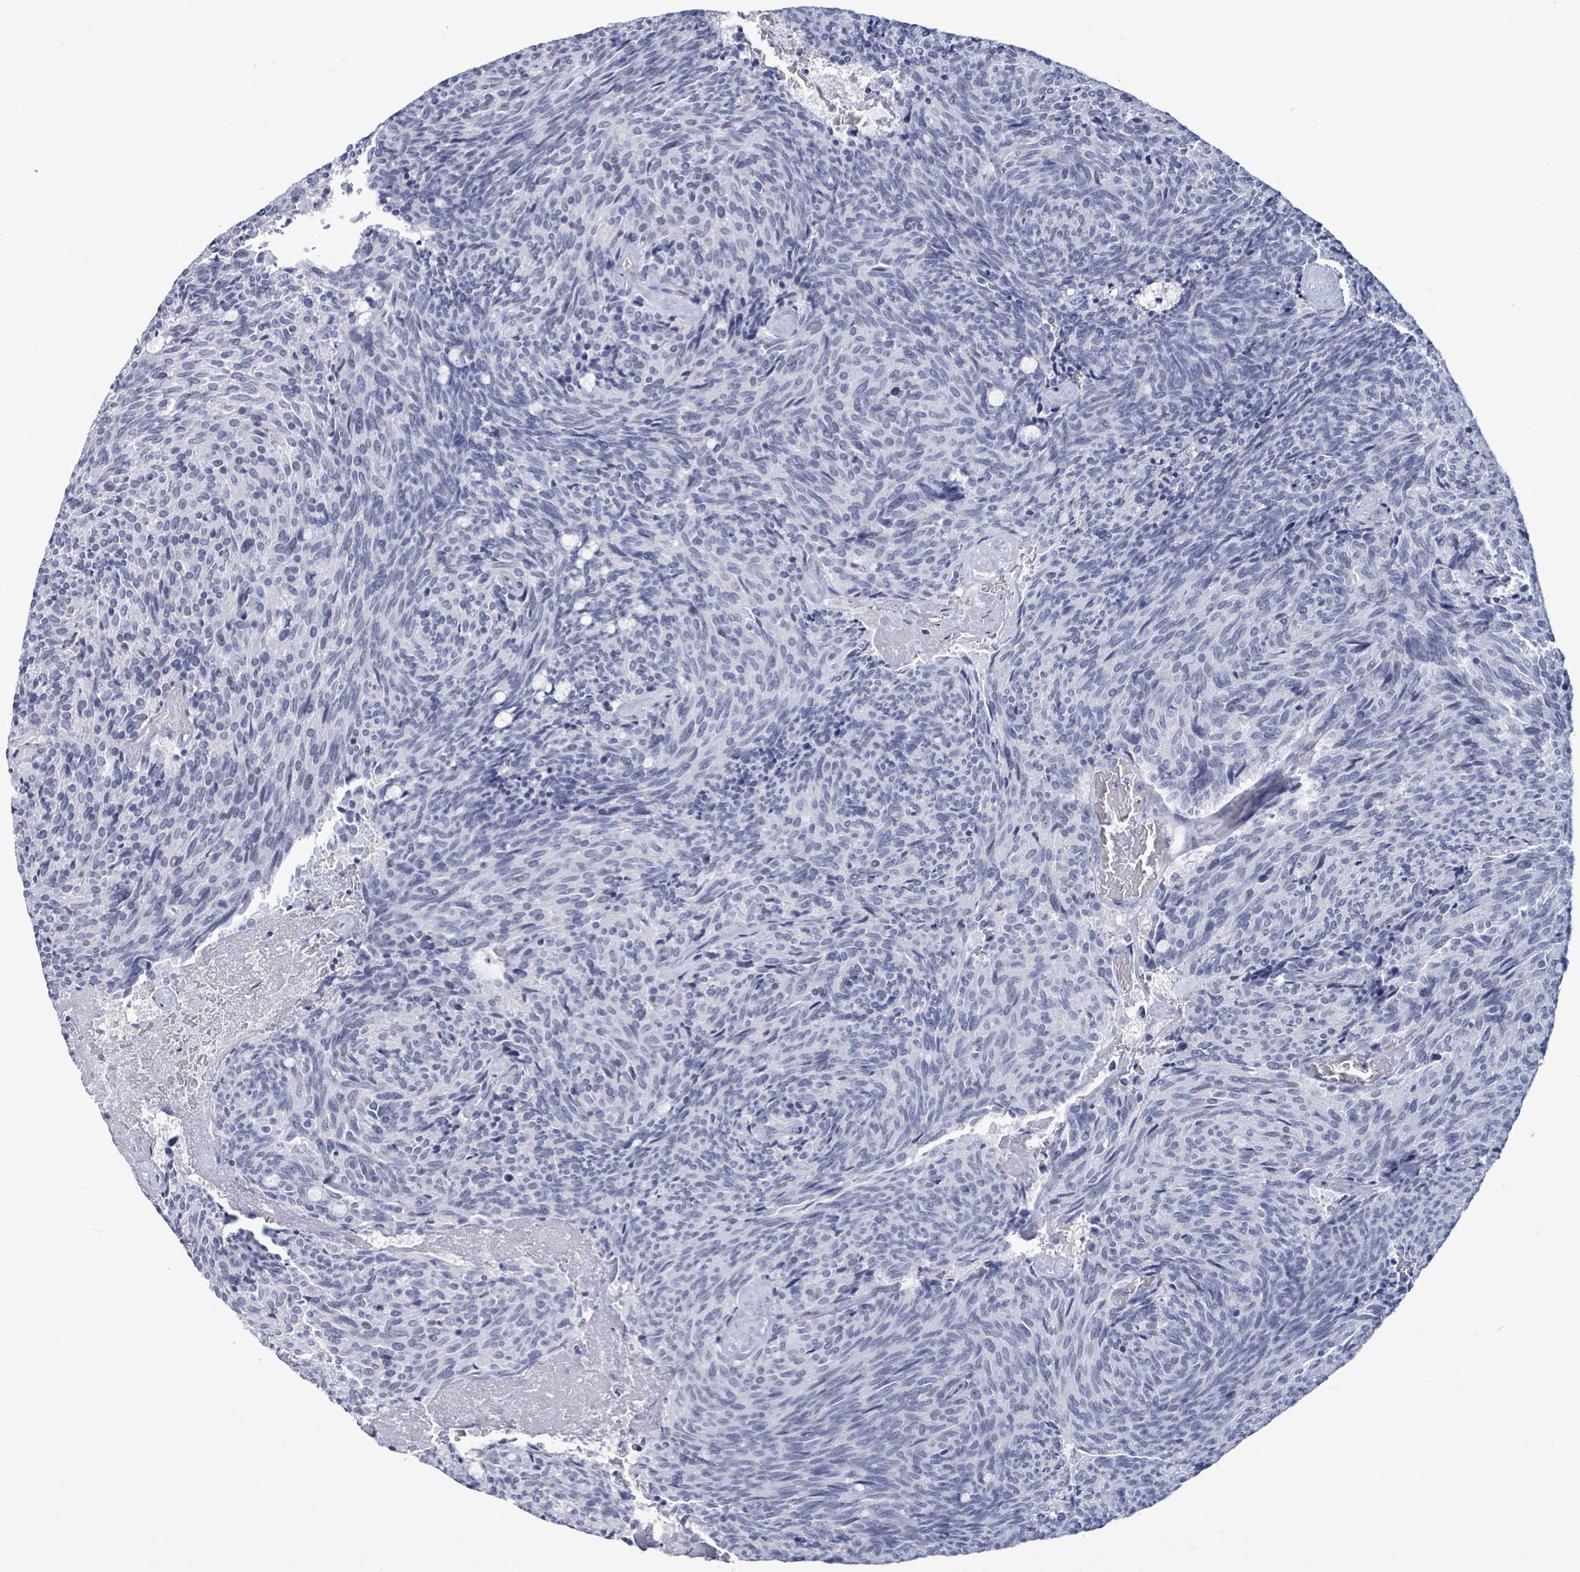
{"staining": {"intensity": "negative", "quantity": "none", "location": "none"}, "tissue": "carcinoid", "cell_type": "Tumor cells", "image_type": "cancer", "snomed": [{"axis": "morphology", "description": "Carcinoid, malignant, NOS"}, {"axis": "topography", "description": "Pancreas"}], "caption": "Immunohistochemistry (IHC) photomicrograph of malignant carcinoid stained for a protein (brown), which reveals no expression in tumor cells.", "gene": "NKX2-1", "patient": {"sex": "female", "age": 54}}